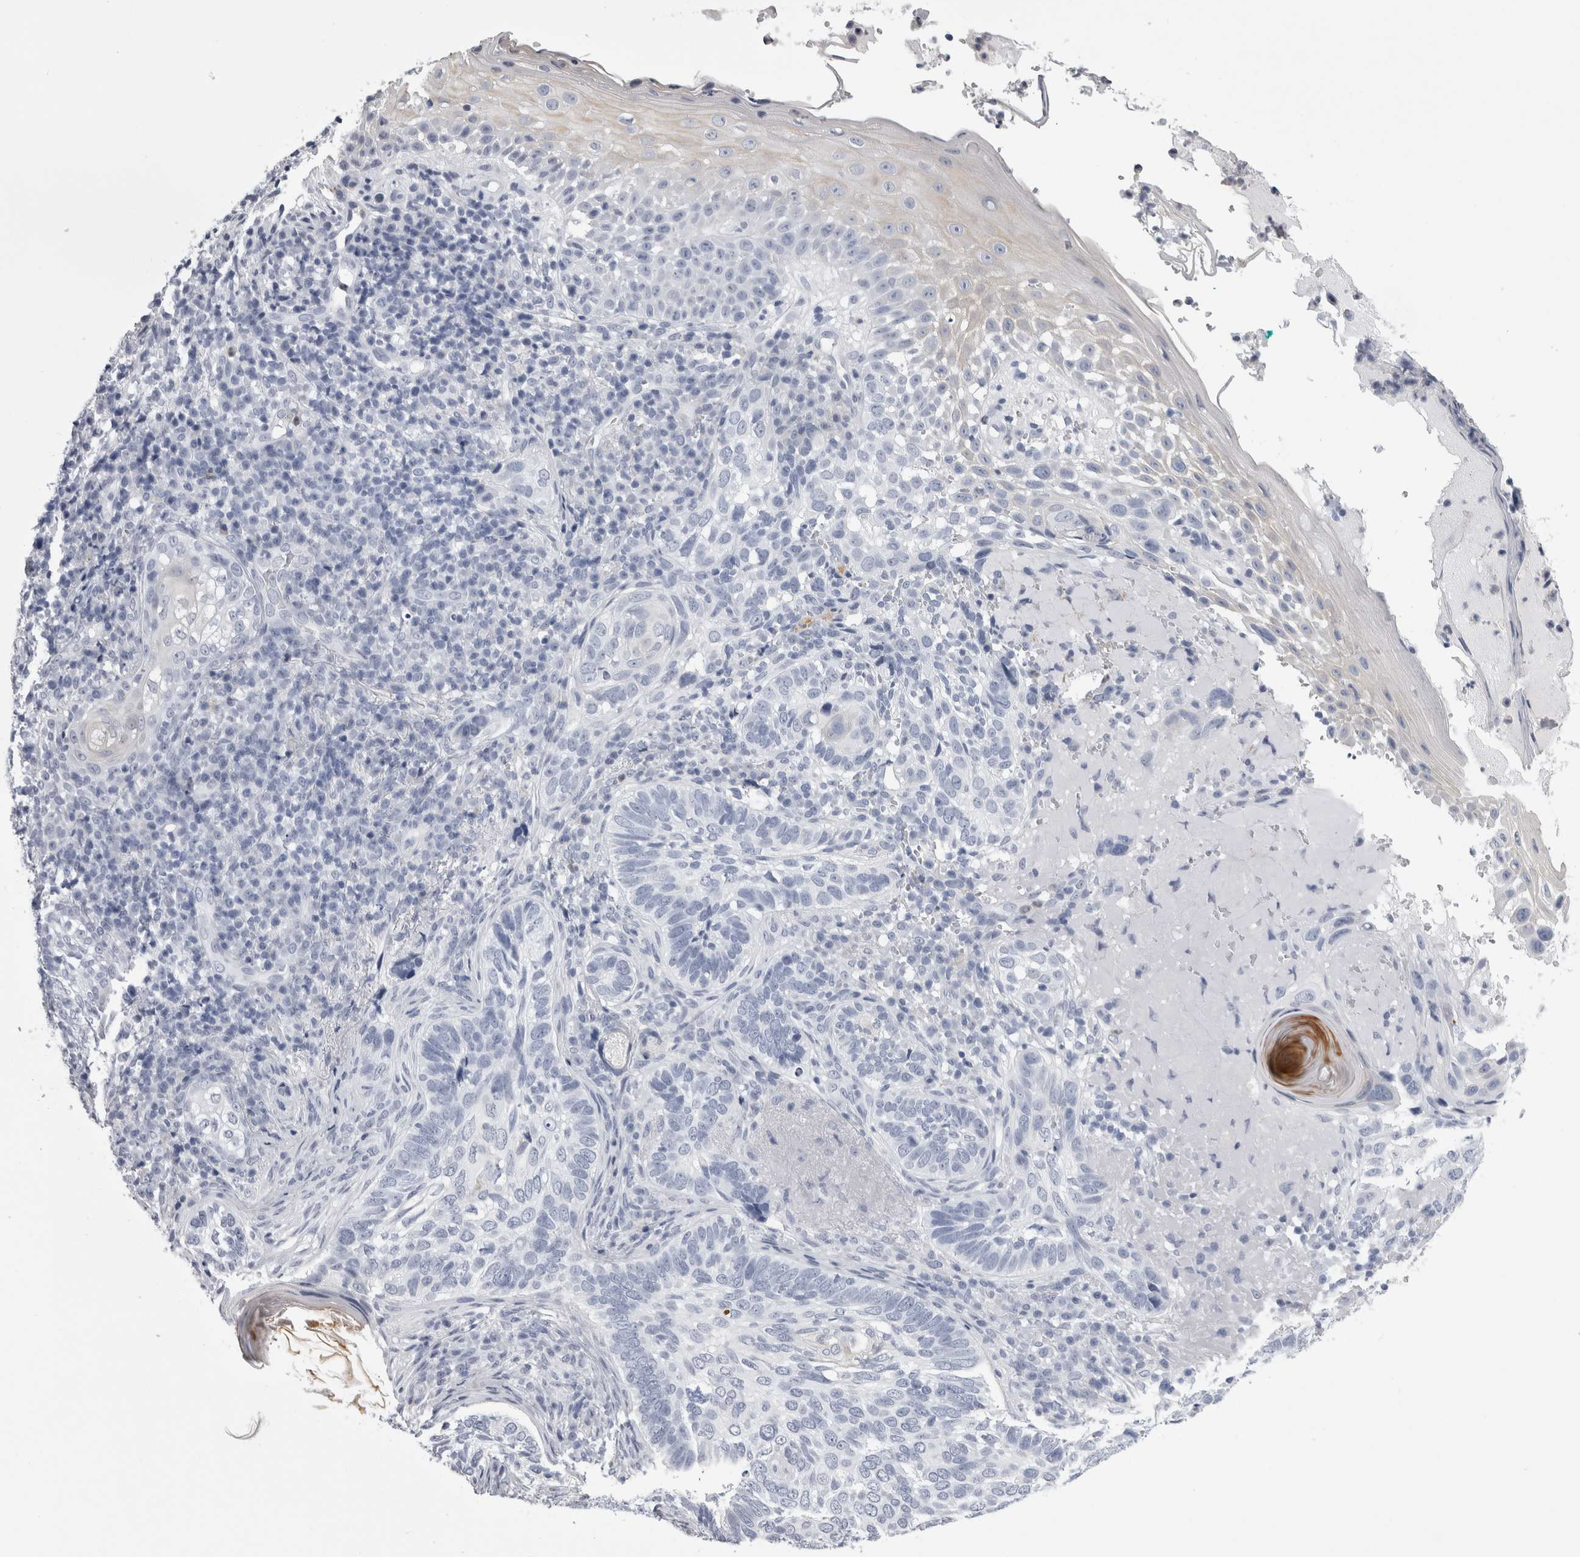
{"staining": {"intensity": "negative", "quantity": "none", "location": "none"}, "tissue": "skin cancer", "cell_type": "Tumor cells", "image_type": "cancer", "snomed": [{"axis": "morphology", "description": "Basal cell carcinoma"}, {"axis": "topography", "description": "Skin"}], "caption": "This is an IHC micrograph of skin cancer. There is no positivity in tumor cells.", "gene": "ALDH8A1", "patient": {"sex": "female", "age": 89}}